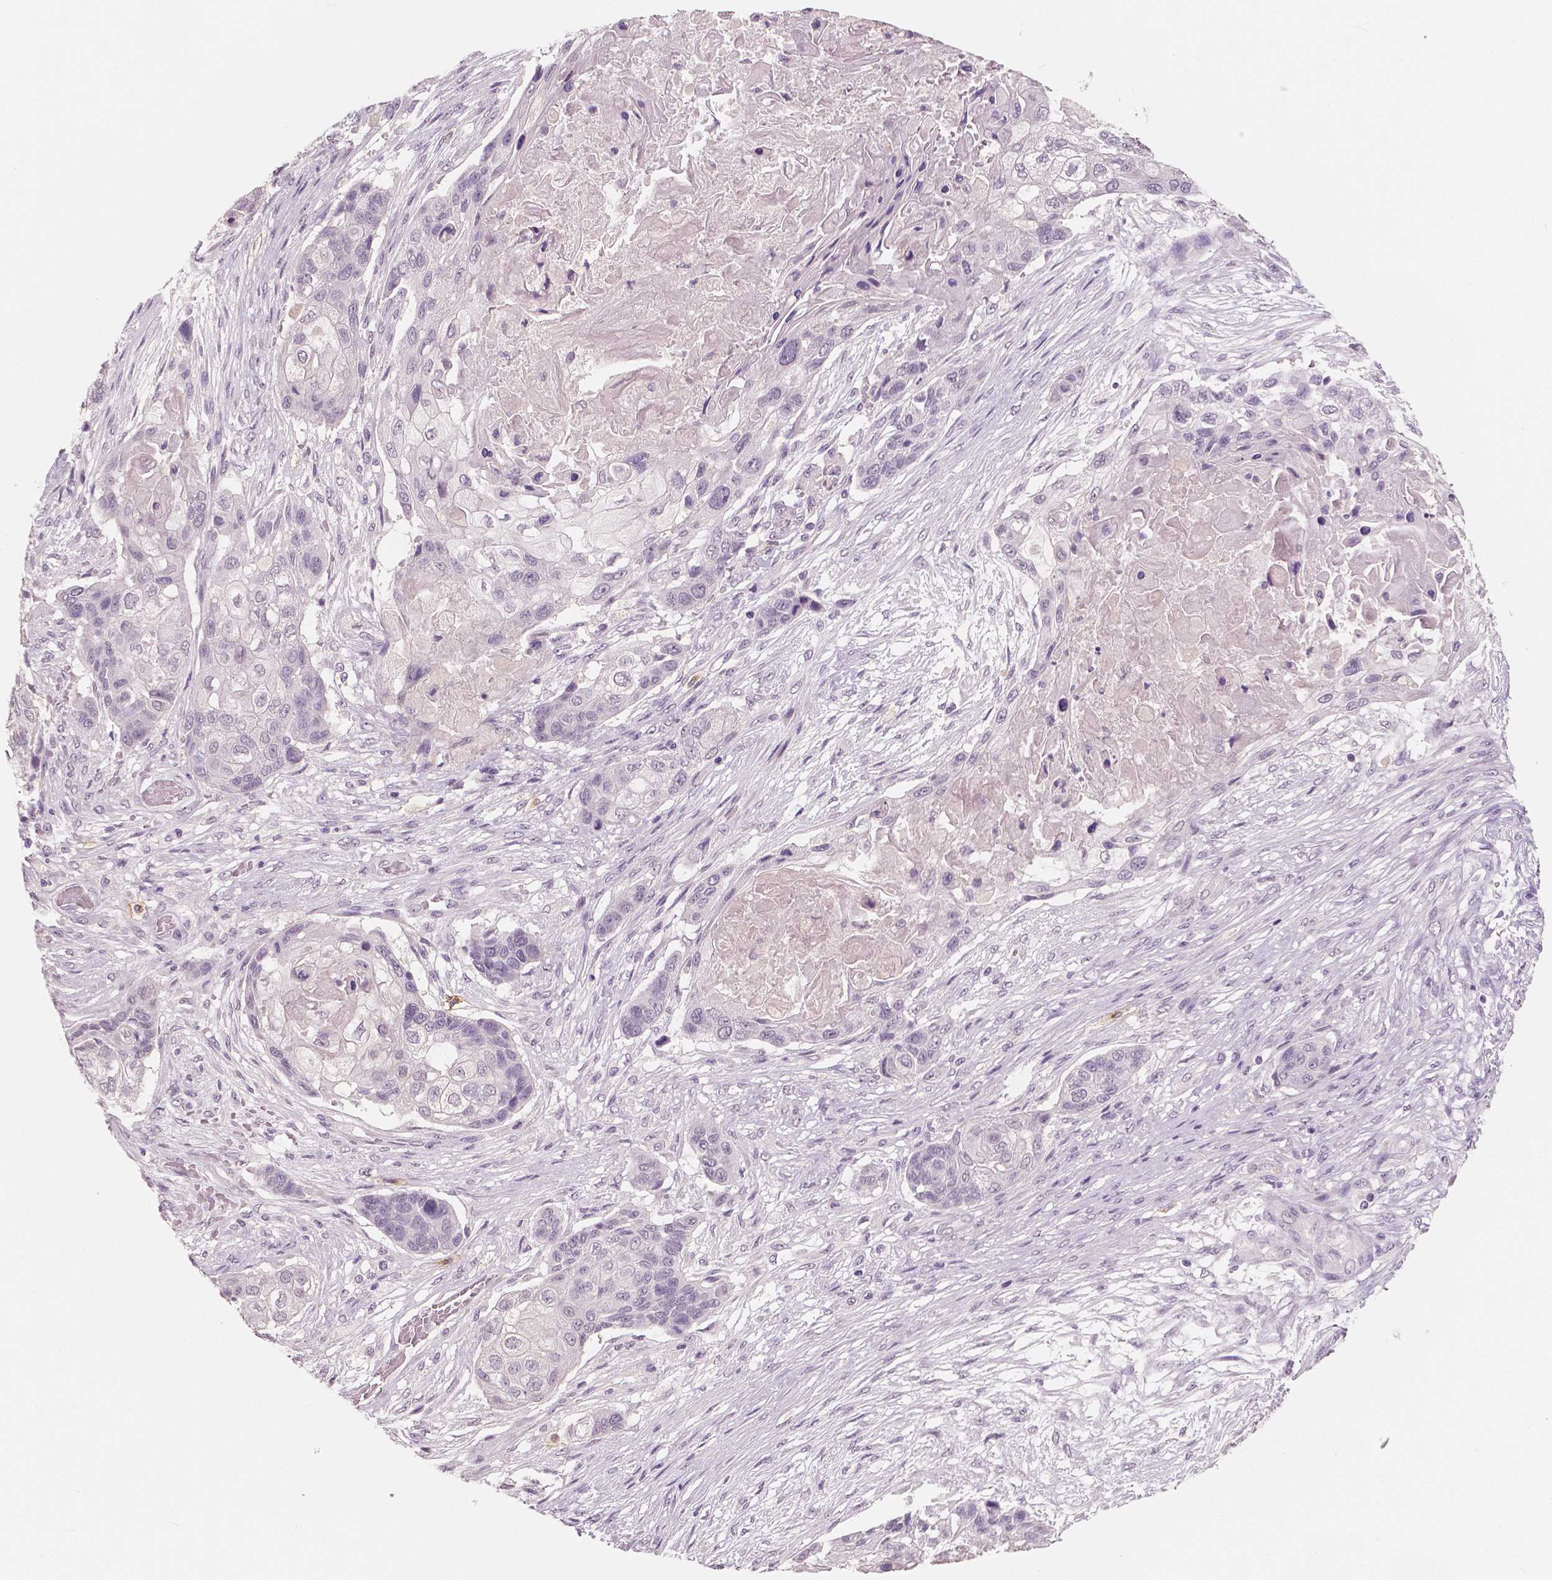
{"staining": {"intensity": "negative", "quantity": "none", "location": "none"}, "tissue": "lung cancer", "cell_type": "Tumor cells", "image_type": "cancer", "snomed": [{"axis": "morphology", "description": "Squamous cell carcinoma, NOS"}, {"axis": "topography", "description": "Lung"}], "caption": "Lung cancer stained for a protein using IHC exhibits no expression tumor cells.", "gene": "KIT", "patient": {"sex": "male", "age": 69}}